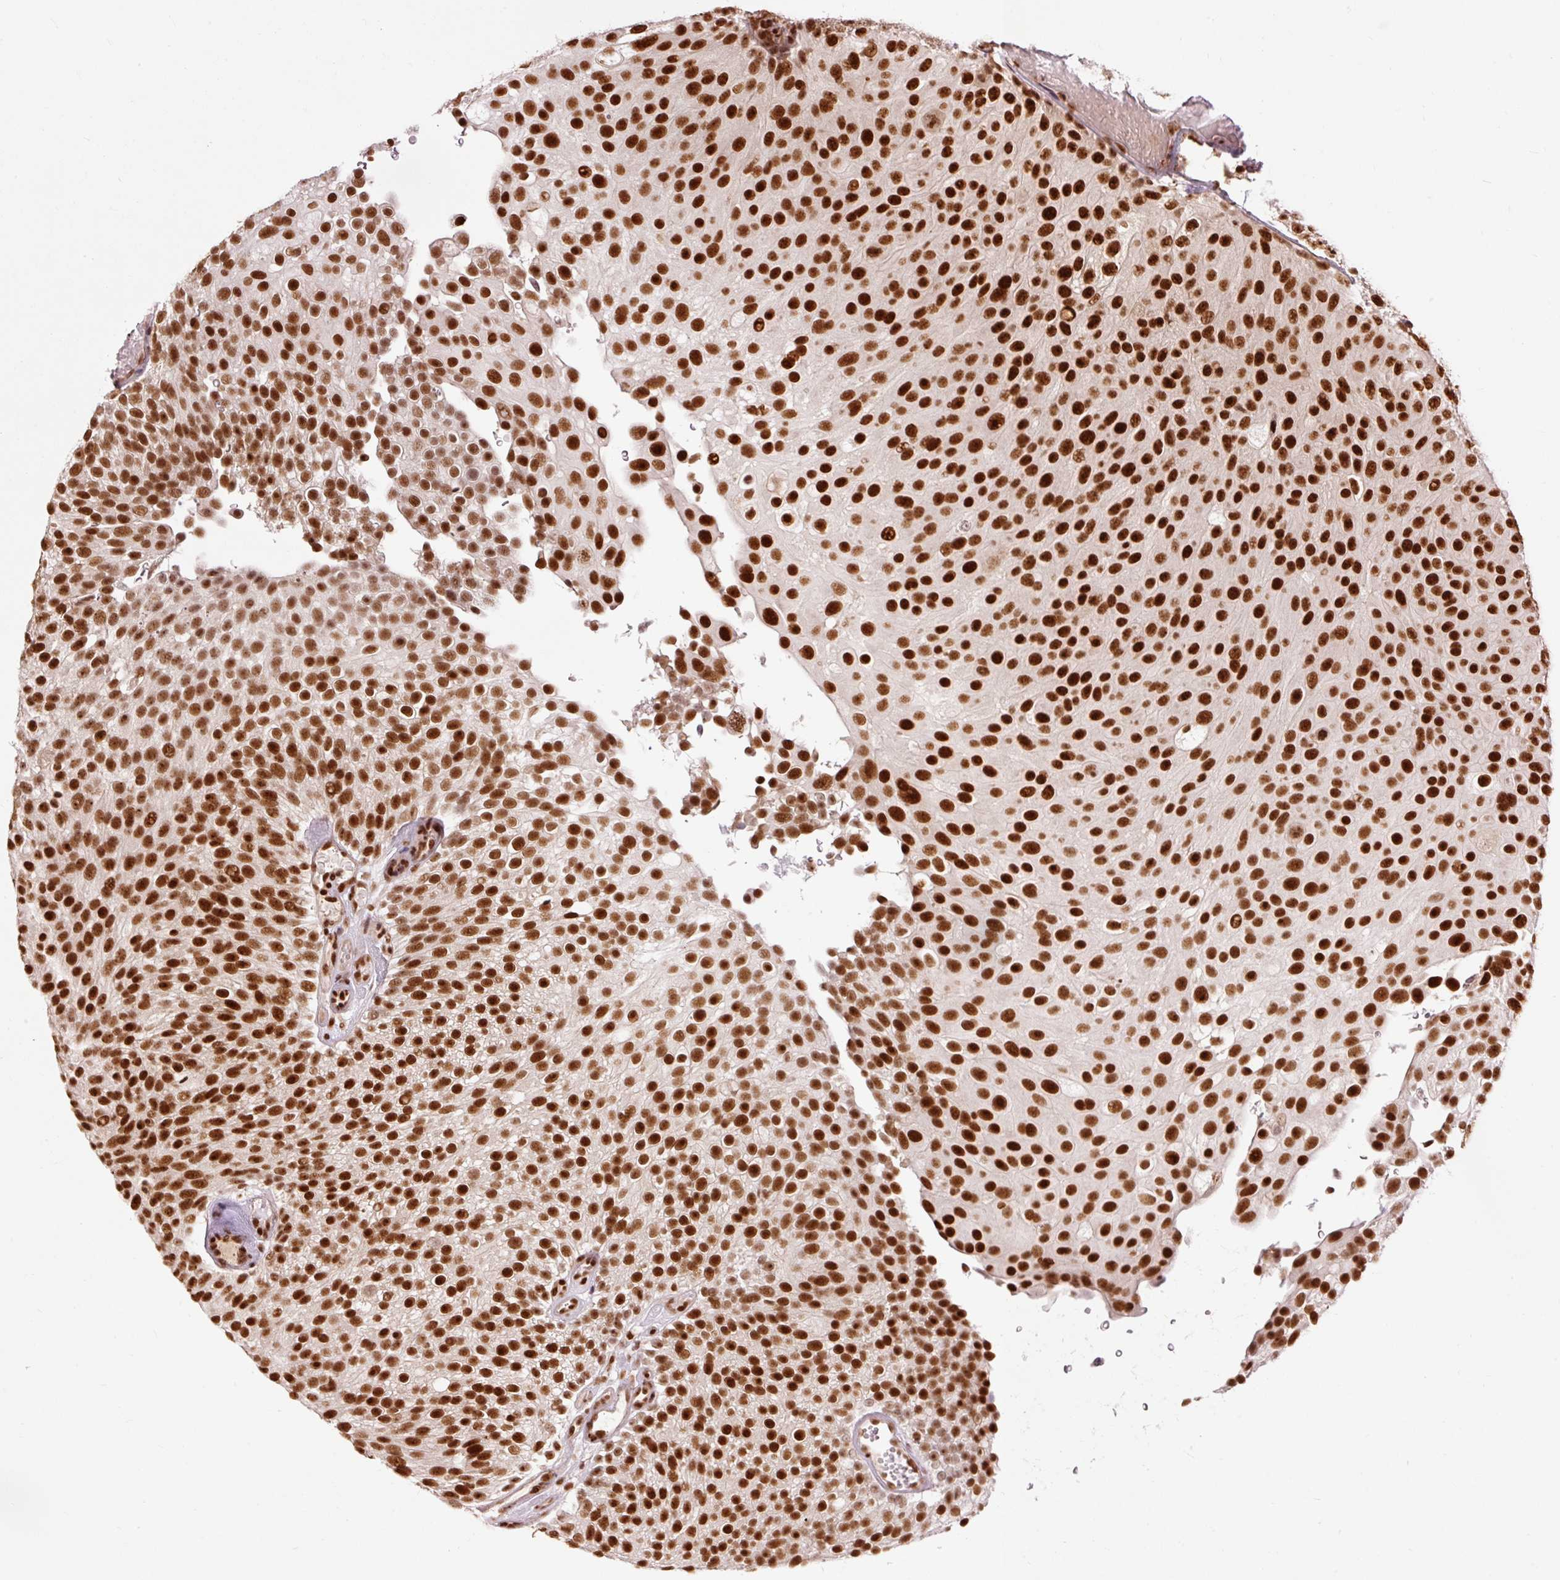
{"staining": {"intensity": "strong", "quantity": ">75%", "location": "nuclear"}, "tissue": "urothelial cancer", "cell_type": "Tumor cells", "image_type": "cancer", "snomed": [{"axis": "morphology", "description": "Urothelial carcinoma, Low grade"}, {"axis": "topography", "description": "Urinary bladder"}], "caption": "Protein expression analysis of human urothelial cancer reveals strong nuclear expression in approximately >75% of tumor cells.", "gene": "ZBTB44", "patient": {"sex": "male", "age": 78}}